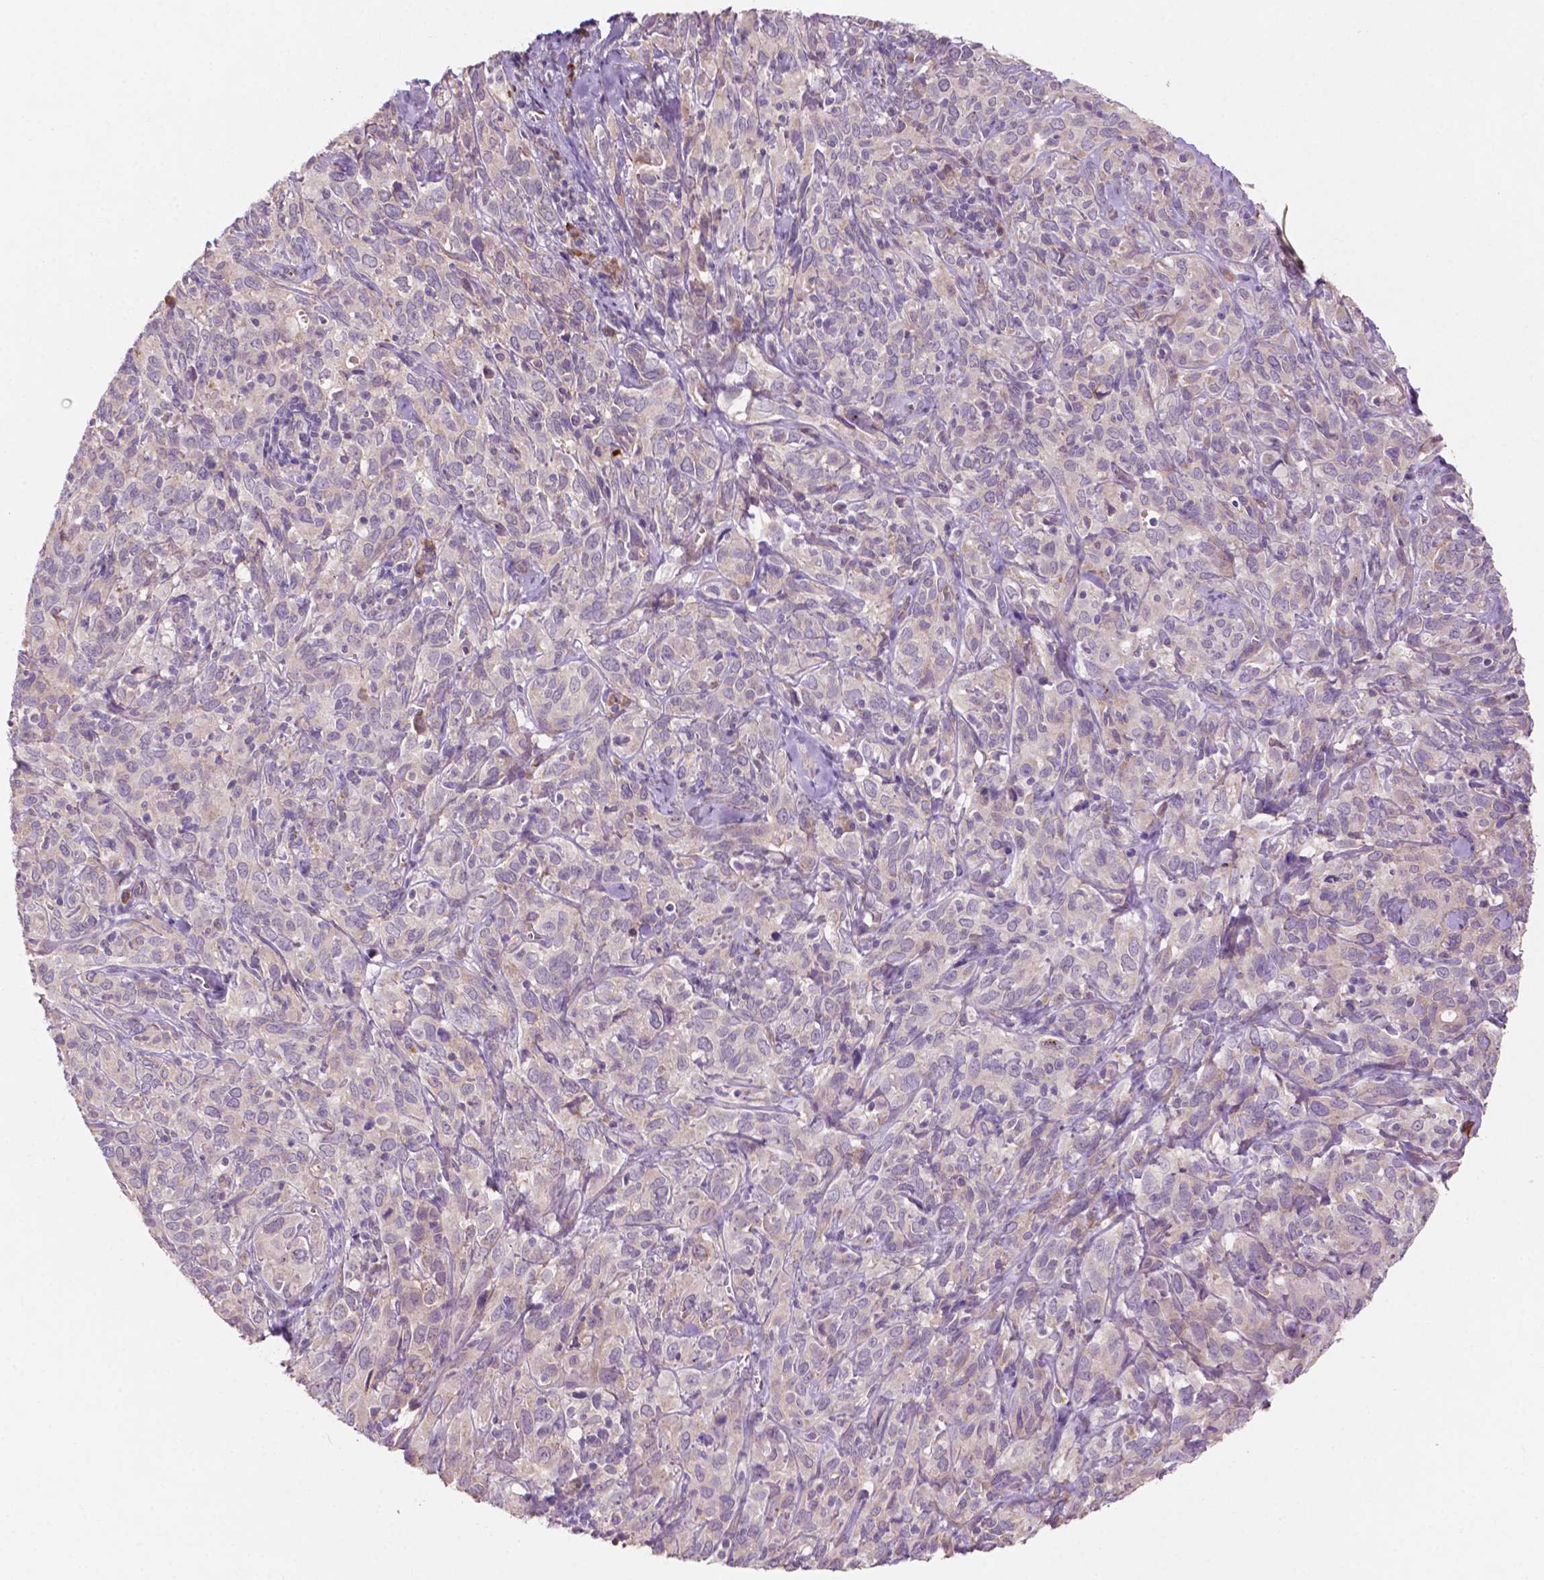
{"staining": {"intensity": "weak", "quantity": "25%-75%", "location": "cytoplasmic/membranous"}, "tissue": "cervical cancer", "cell_type": "Tumor cells", "image_type": "cancer", "snomed": [{"axis": "morphology", "description": "Normal tissue, NOS"}, {"axis": "morphology", "description": "Squamous cell carcinoma, NOS"}, {"axis": "topography", "description": "Cervix"}], "caption": "An image showing weak cytoplasmic/membranous staining in about 25%-75% of tumor cells in cervical cancer (squamous cell carcinoma), as visualized by brown immunohistochemical staining.", "gene": "LRP1B", "patient": {"sex": "female", "age": 51}}